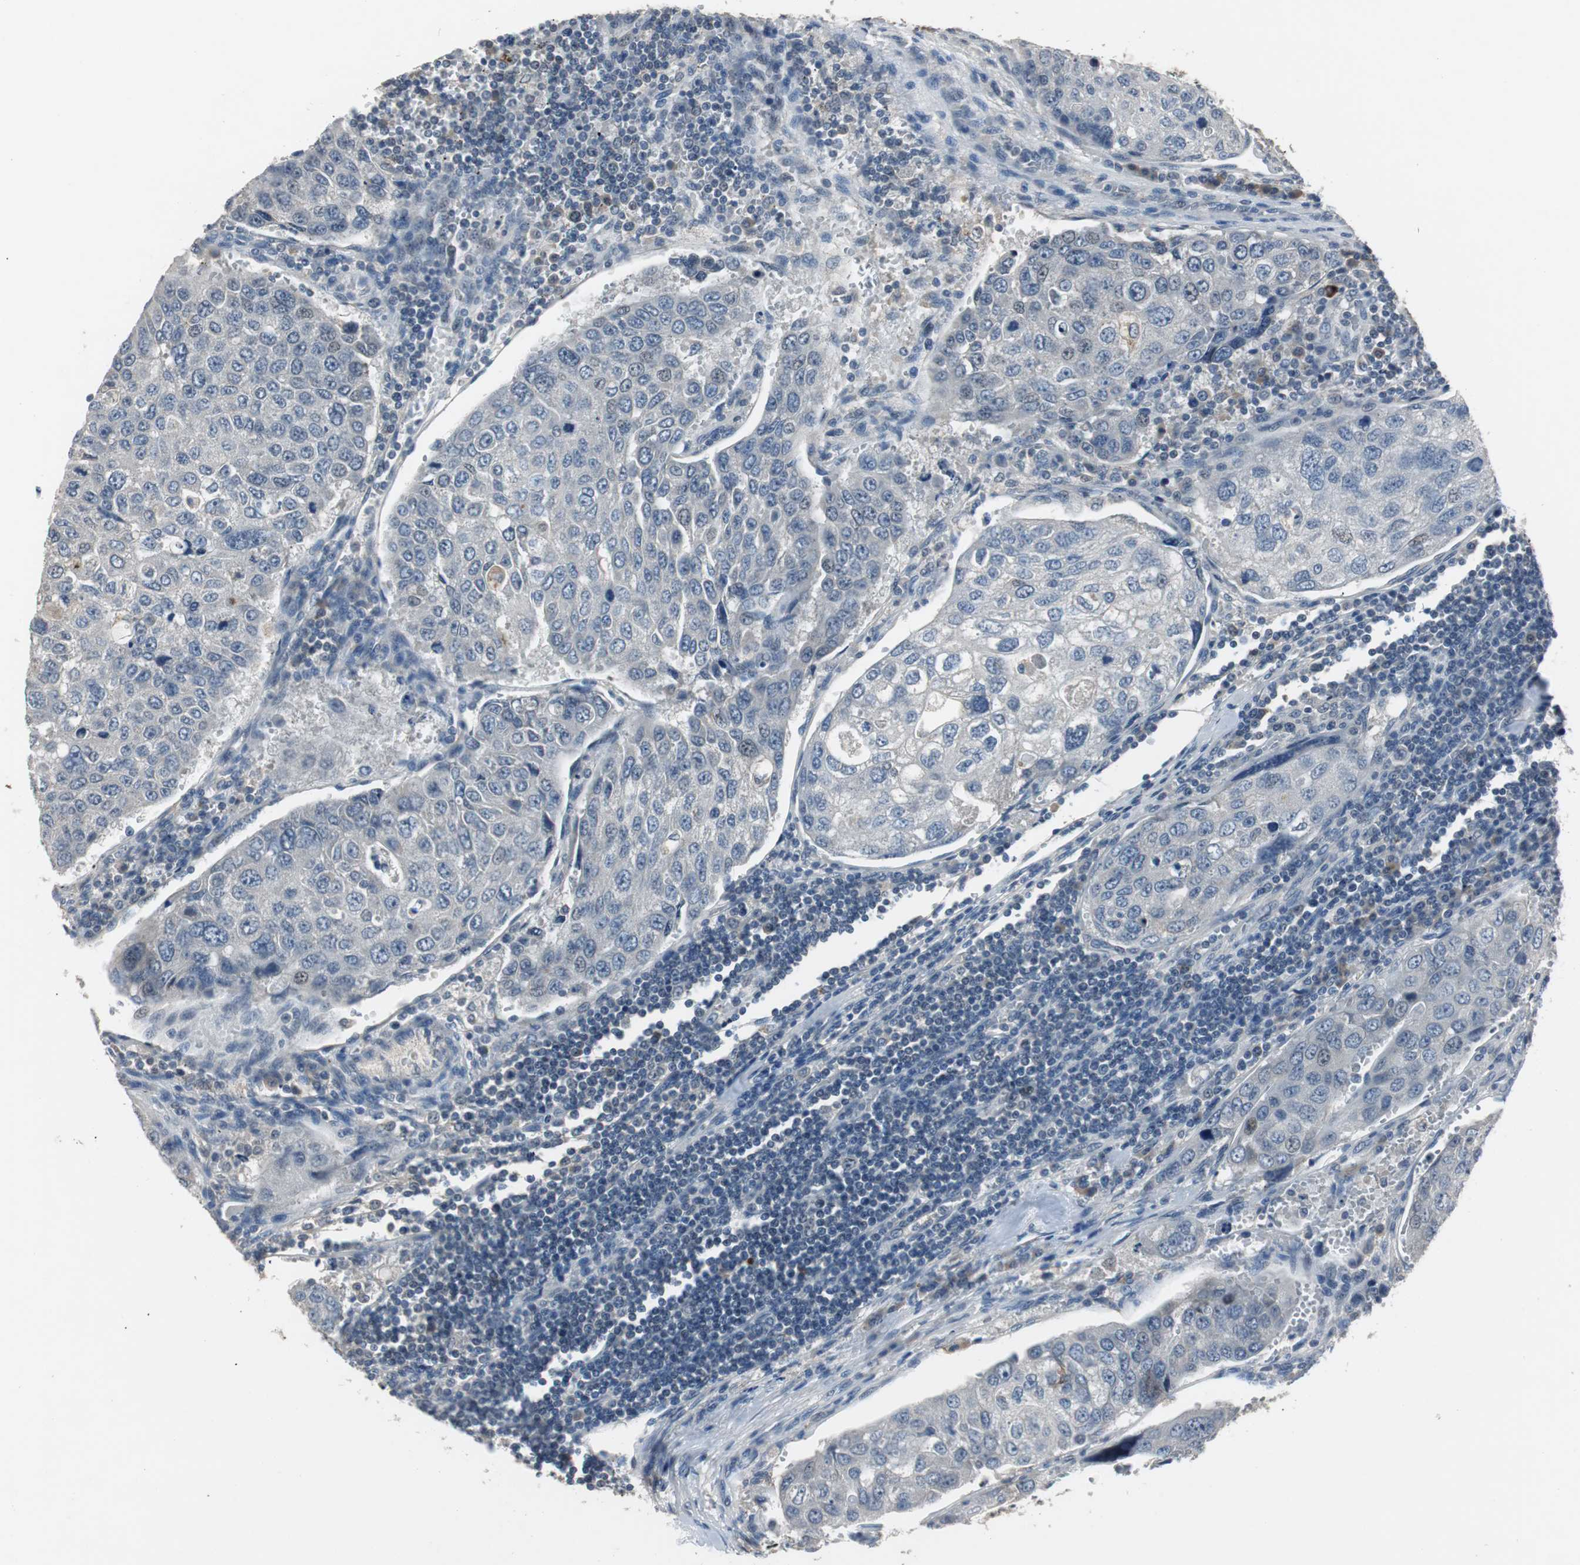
{"staining": {"intensity": "negative", "quantity": "none", "location": "none"}, "tissue": "urothelial cancer", "cell_type": "Tumor cells", "image_type": "cancer", "snomed": [{"axis": "morphology", "description": "Urothelial carcinoma, High grade"}, {"axis": "topography", "description": "Lymph node"}, {"axis": "topography", "description": "Urinary bladder"}], "caption": "Immunohistochemistry (IHC) micrograph of urothelial cancer stained for a protein (brown), which demonstrates no positivity in tumor cells.", "gene": "PCYT1B", "patient": {"sex": "male", "age": 51}}